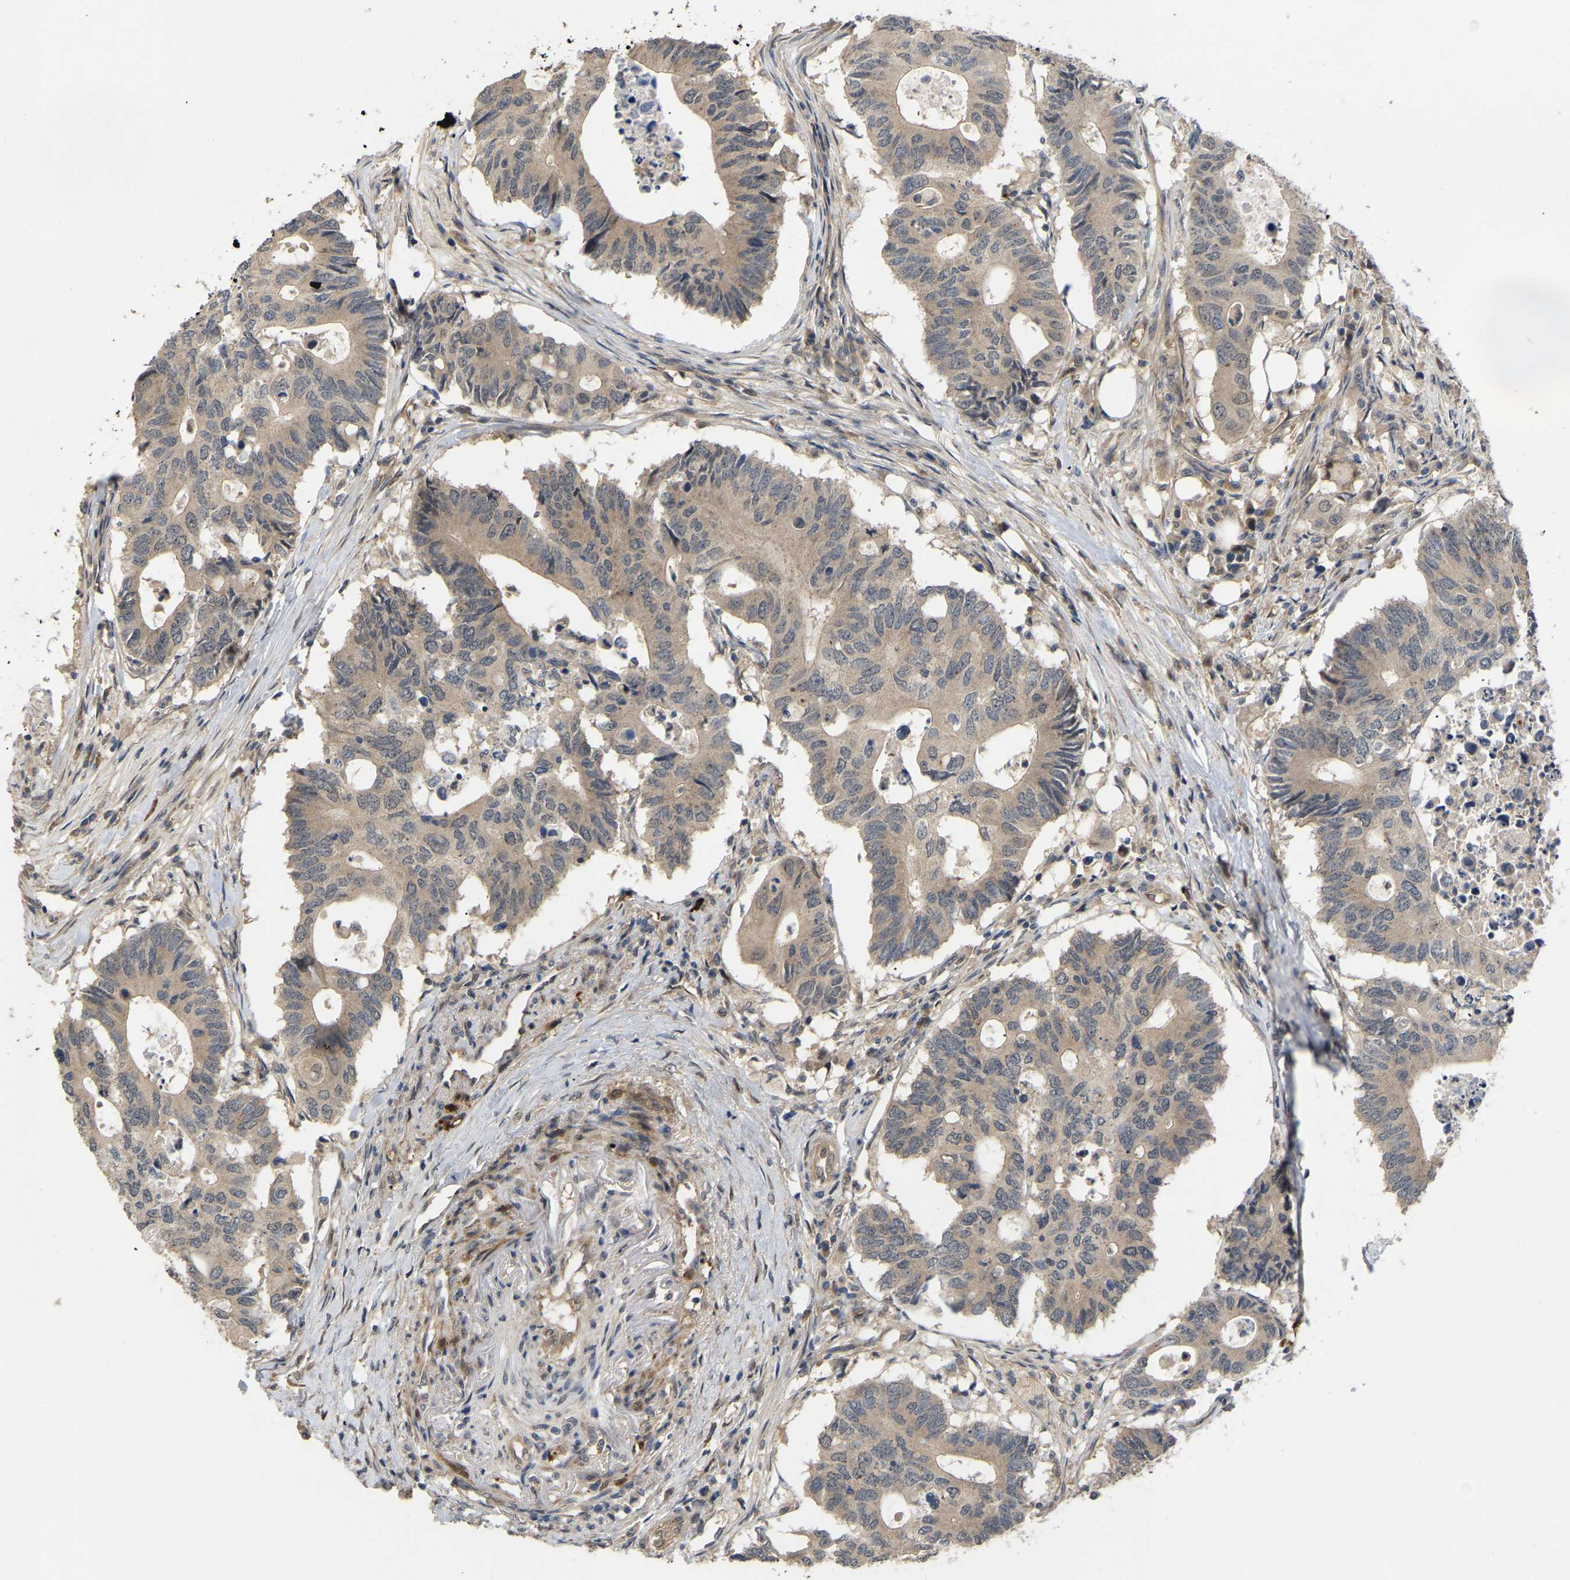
{"staining": {"intensity": "weak", "quantity": ">75%", "location": "cytoplasmic/membranous"}, "tissue": "colorectal cancer", "cell_type": "Tumor cells", "image_type": "cancer", "snomed": [{"axis": "morphology", "description": "Adenocarcinoma, NOS"}, {"axis": "topography", "description": "Colon"}], "caption": "Colorectal cancer (adenocarcinoma) was stained to show a protein in brown. There is low levels of weak cytoplasmic/membranous staining in approximately >75% of tumor cells.", "gene": "LIMK2", "patient": {"sex": "male", "age": 71}}